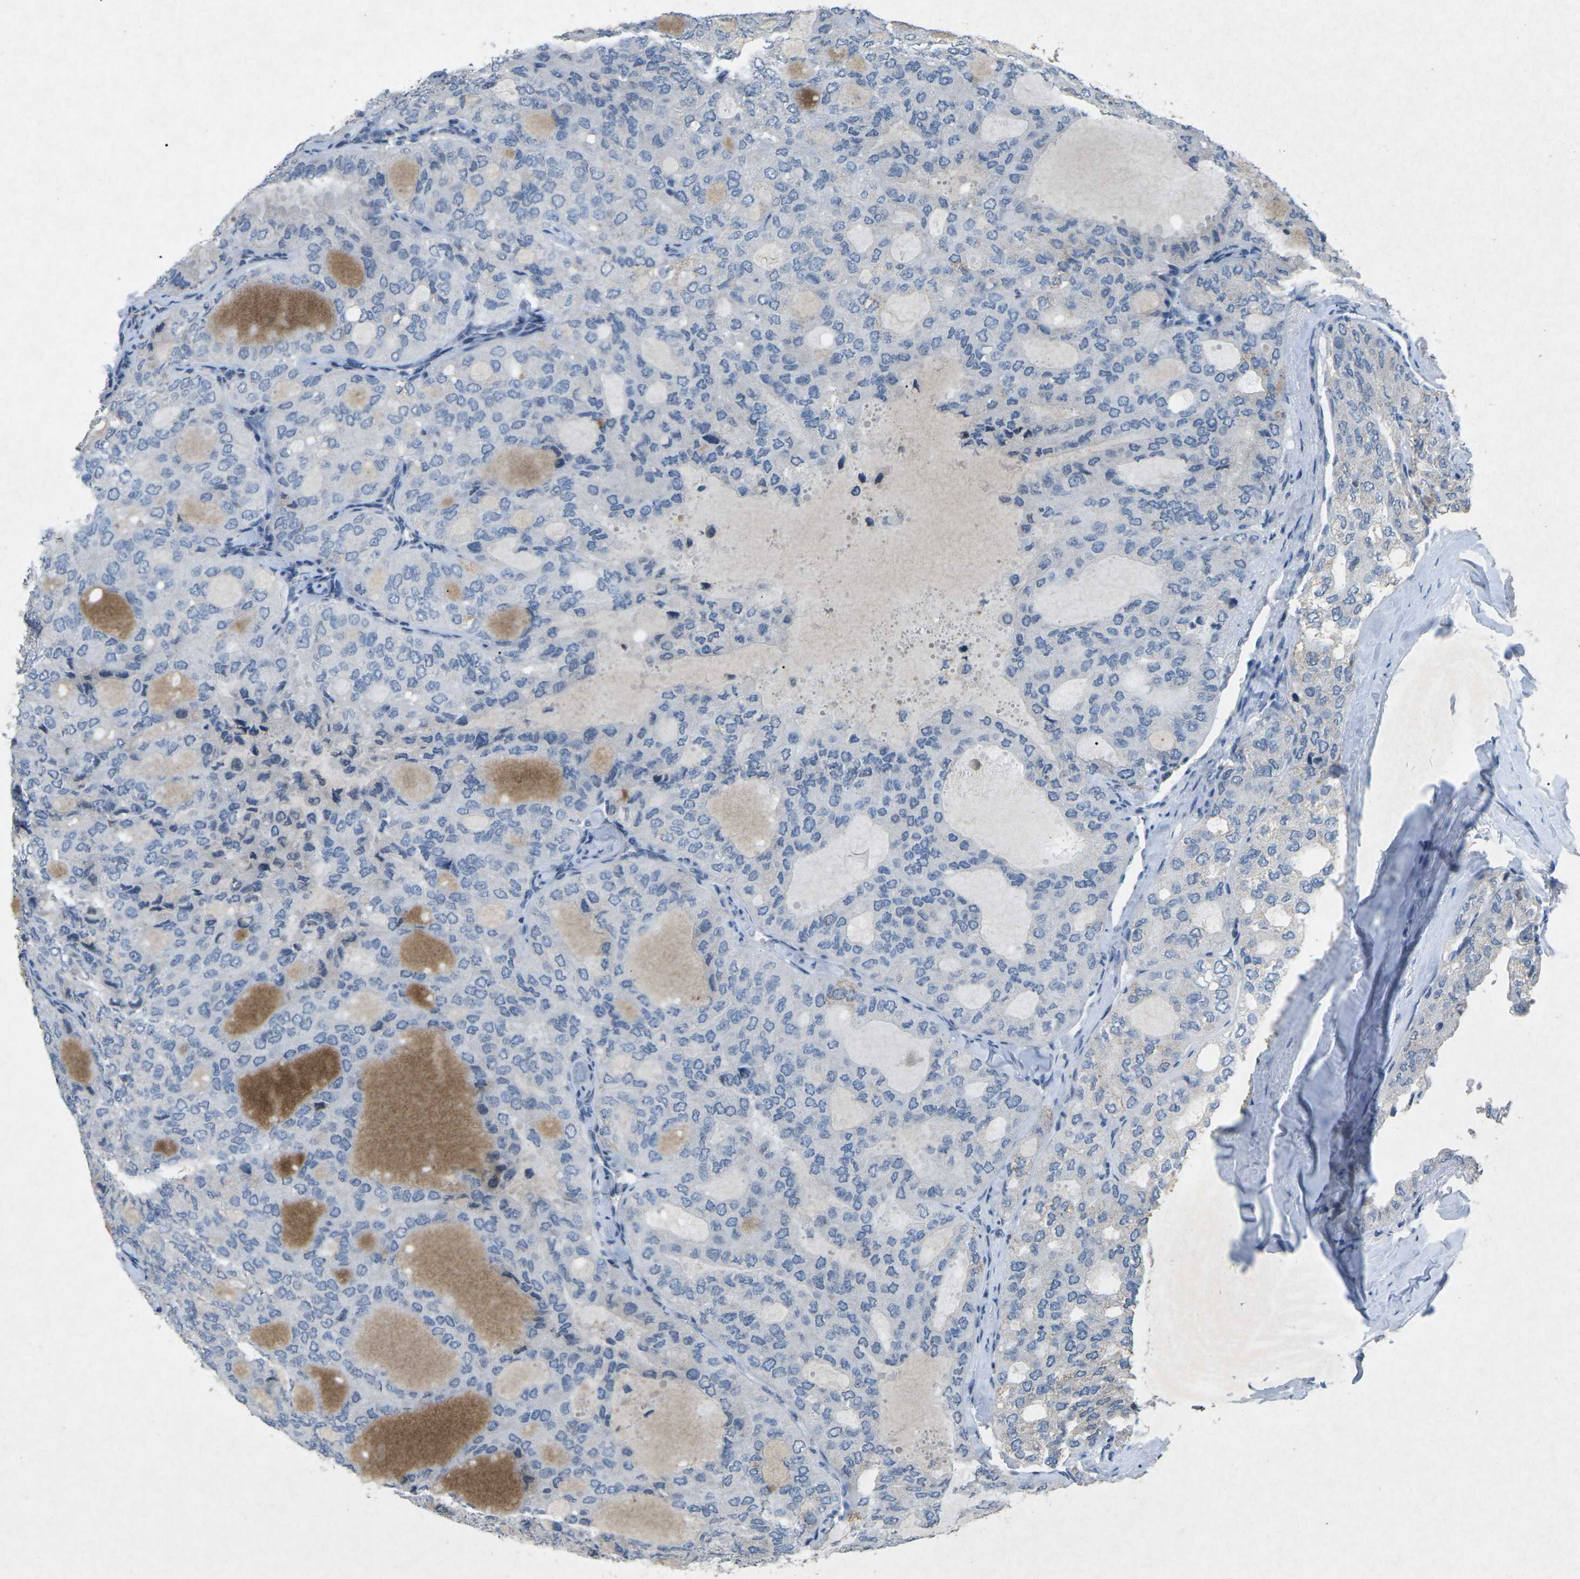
{"staining": {"intensity": "negative", "quantity": "none", "location": "none"}, "tissue": "thyroid cancer", "cell_type": "Tumor cells", "image_type": "cancer", "snomed": [{"axis": "morphology", "description": "Follicular adenoma carcinoma, NOS"}, {"axis": "topography", "description": "Thyroid gland"}], "caption": "High magnification brightfield microscopy of thyroid cancer stained with DAB (3,3'-diaminobenzidine) (brown) and counterstained with hematoxylin (blue): tumor cells show no significant expression.", "gene": "A1BG", "patient": {"sex": "male", "age": 75}}